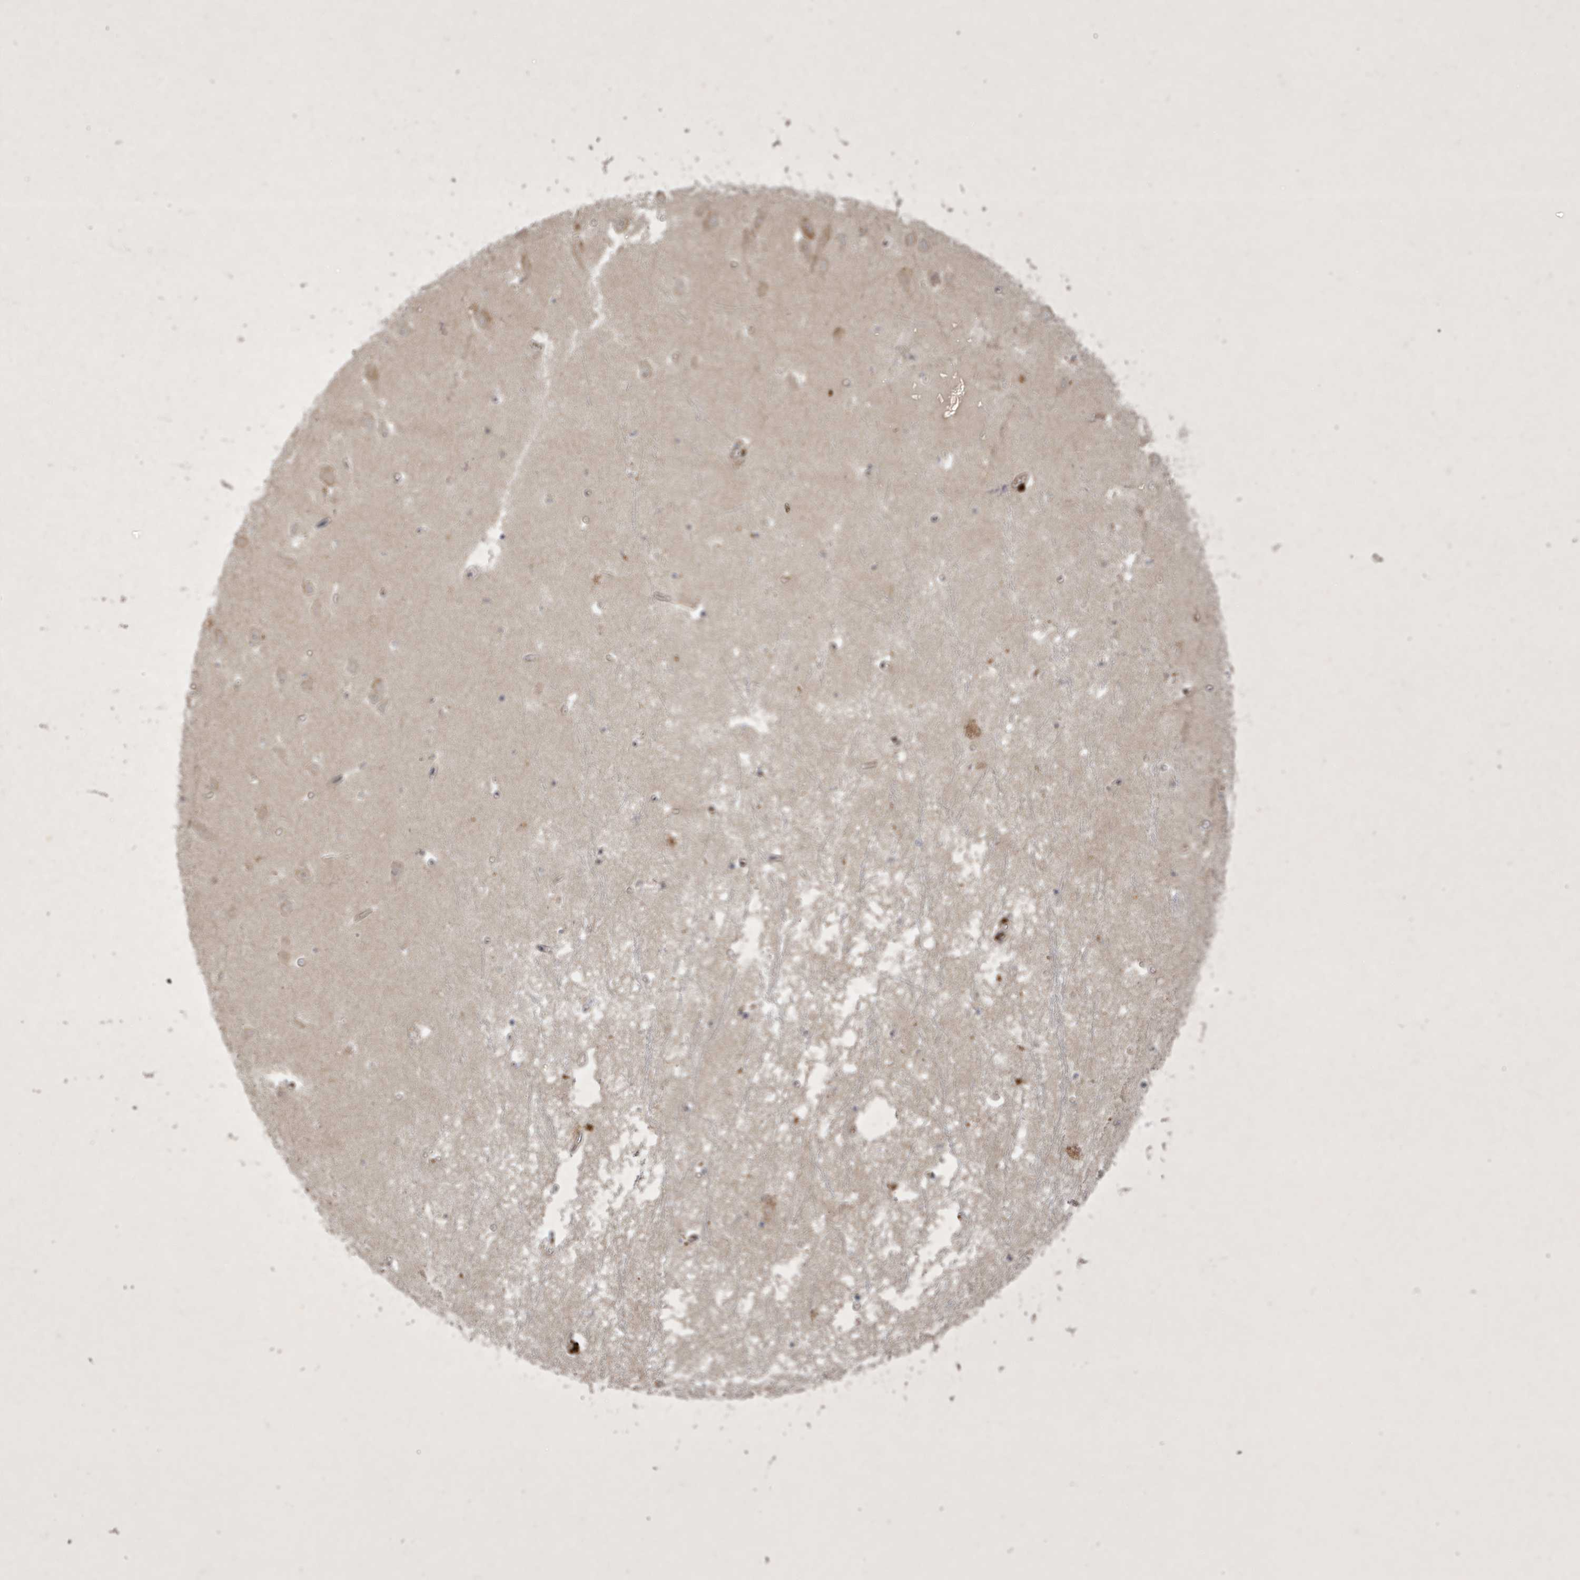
{"staining": {"intensity": "negative", "quantity": "none", "location": "none"}, "tissue": "hippocampus", "cell_type": "Glial cells", "image_type": "normal", "snomed": [{"axis": "morphology", "description": "Normal tissue, NOS"}, {"axis": "topography", "description": "Hippocampus"}], "caption": "The micrograph shows no significant expression in glial cells of hippocampus.", "gene": "FAM83C", "patient": {"sex": "male", "age": 70}}